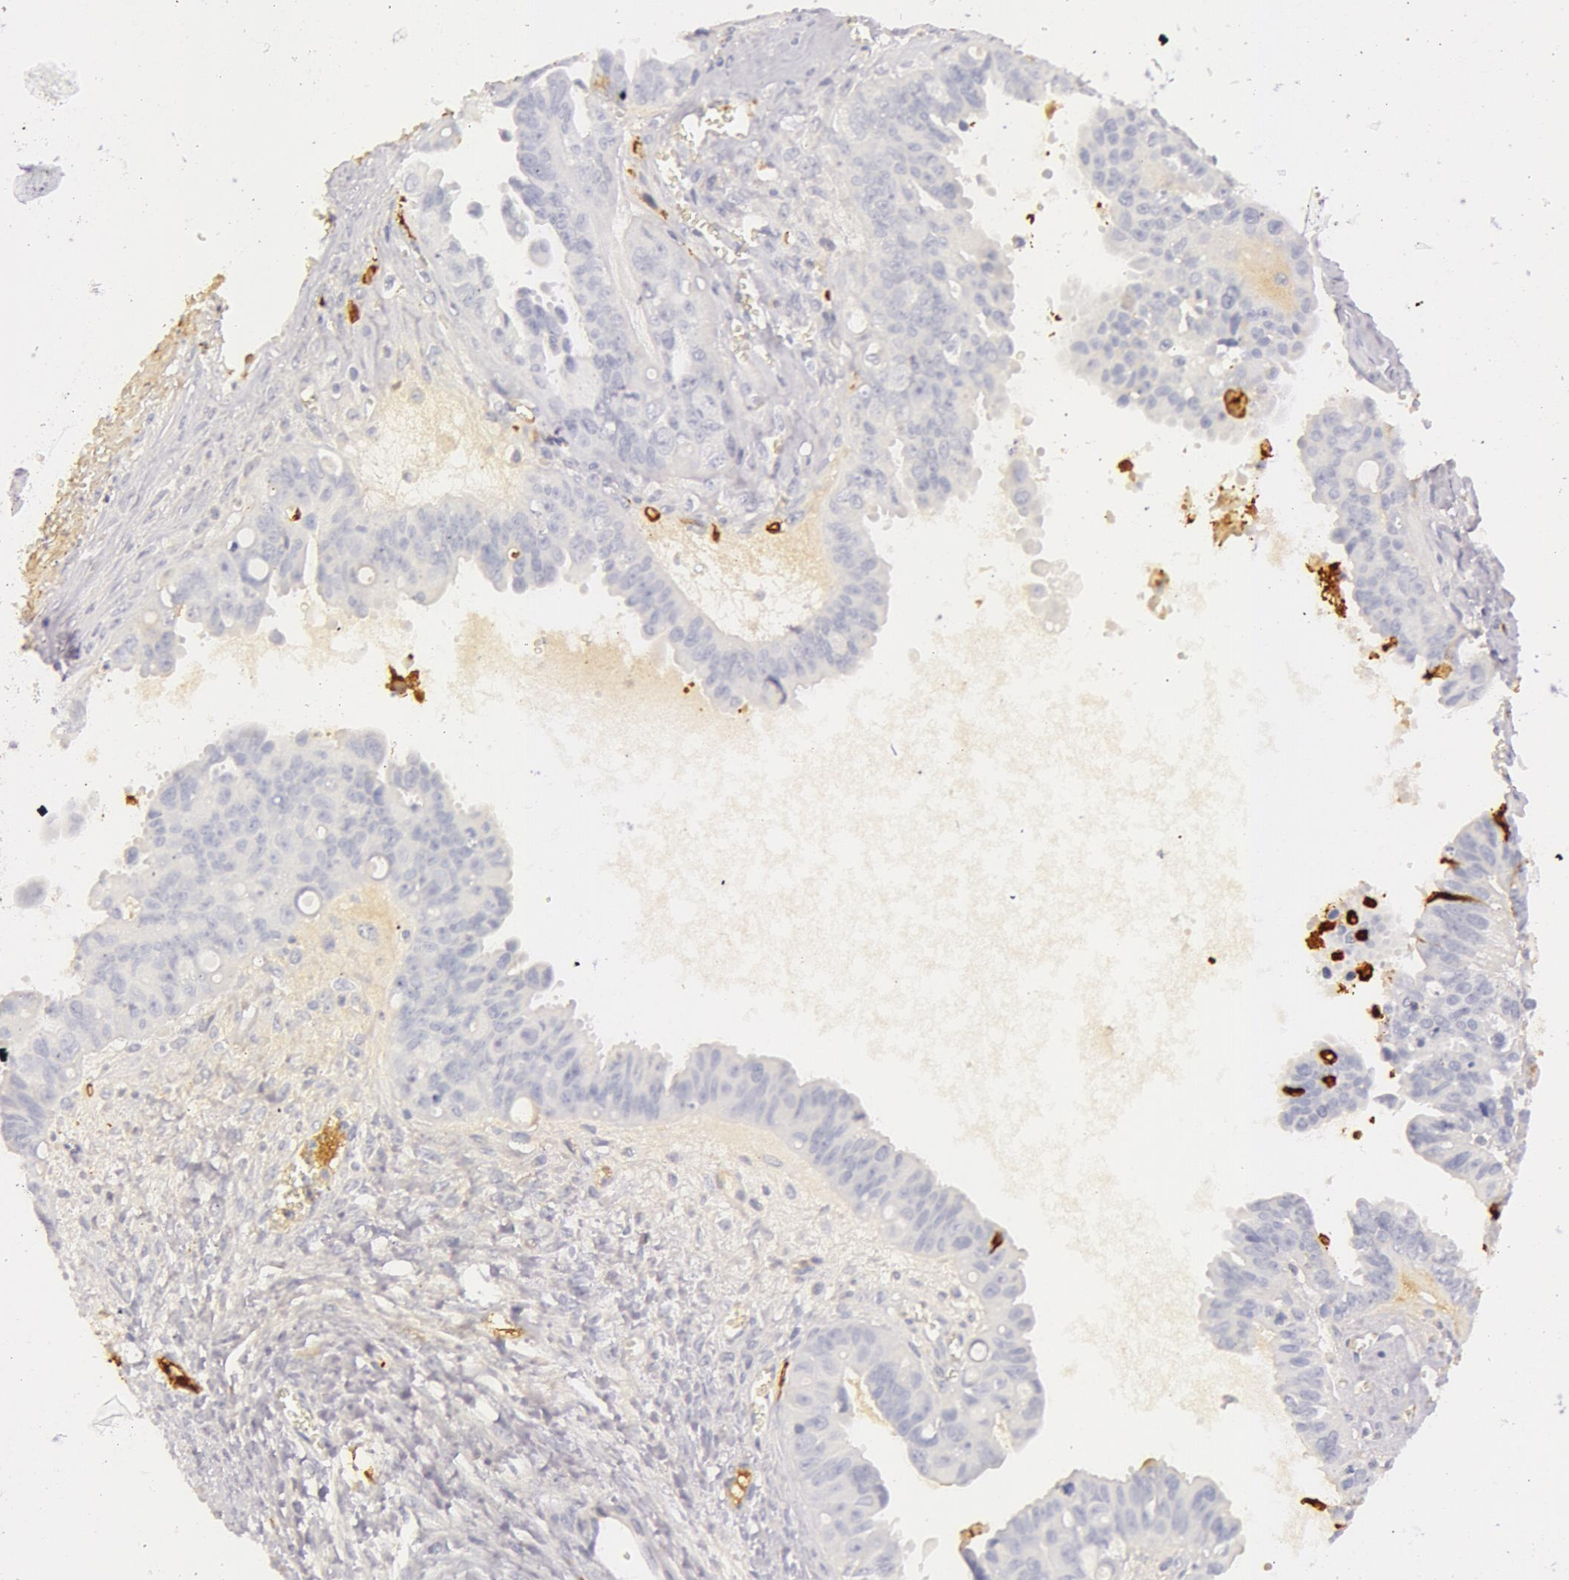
{"staining": {"intensity": "negative", "quantity": "none", "location": "none"}, "tissue": "ovarian cancer", "cell_type": "Tumor cells", "image_type": "cancer", "snomed": [{"axis": "morphology", "description": "Carcinoma, endometroid"}, {"axis": "topography", "description": "Ovary"}], "caption": "Micrograph shows no protein positivity in tumor cells of ovarian endometroid carcinoma tissue.", "gene": "C4BPA", "patient": {"sex": "female", "age": 85}}